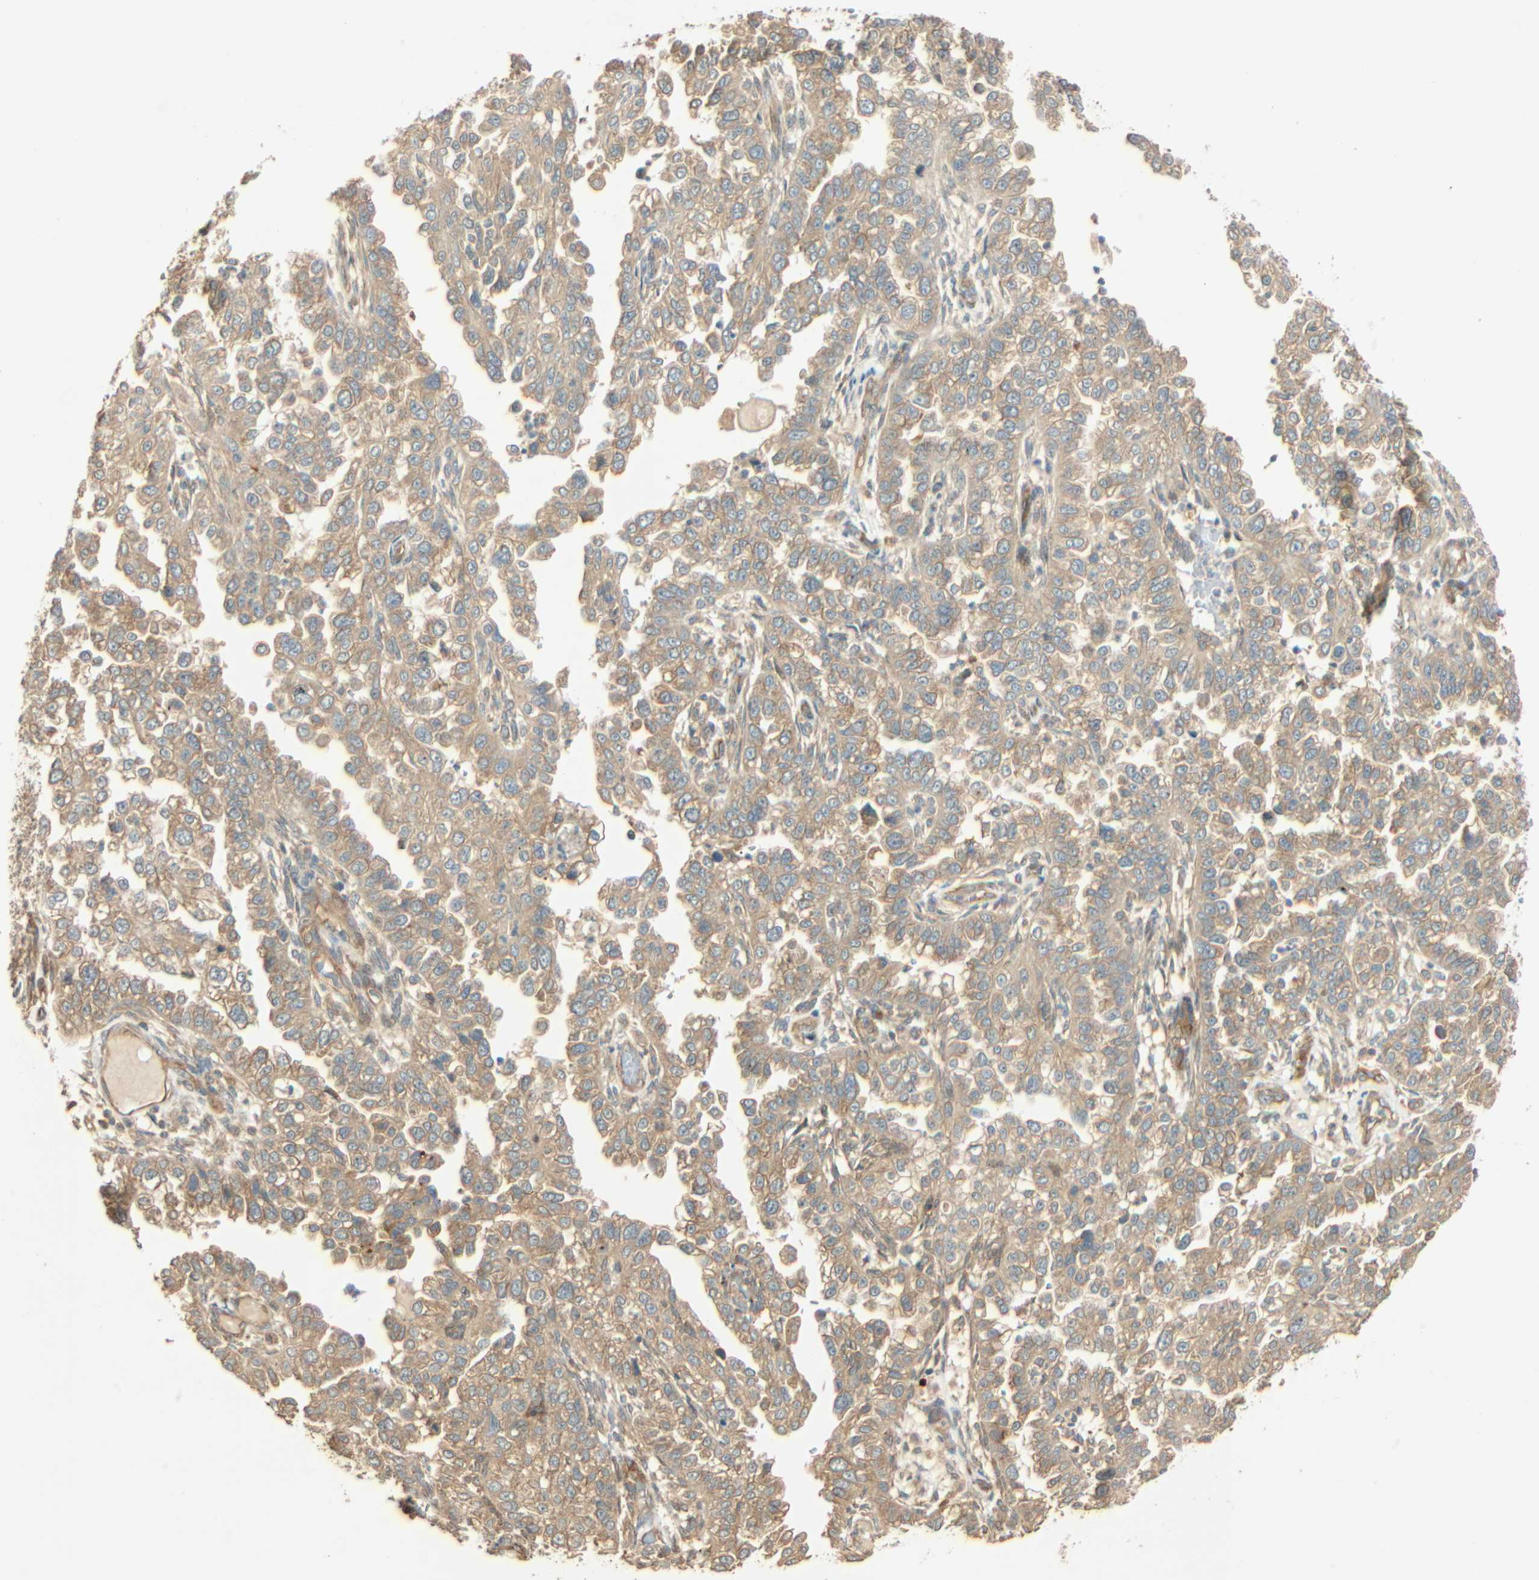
{"staining": {"intensity": "weak", "quantity": ">75%", "location": "cytoplasmic/membranous"}, "tissue": "endometrial cancer", "cell_type": "Tumor cells", "image_type": "cancer", "snomed": [{"axis": "morphology", "description": "Adenocarcinoma, NOS"}, {"axis": "topography", "description": "Endometrium"}], "caption": "This is an image of immunohistochemistry (IHC) staining of endometrial cancer, which shows weak expression in the cytoplasmic/membranous of tumor cells.", "gene": "GALK1", "patient": {"sex": "female", "age": 85}}